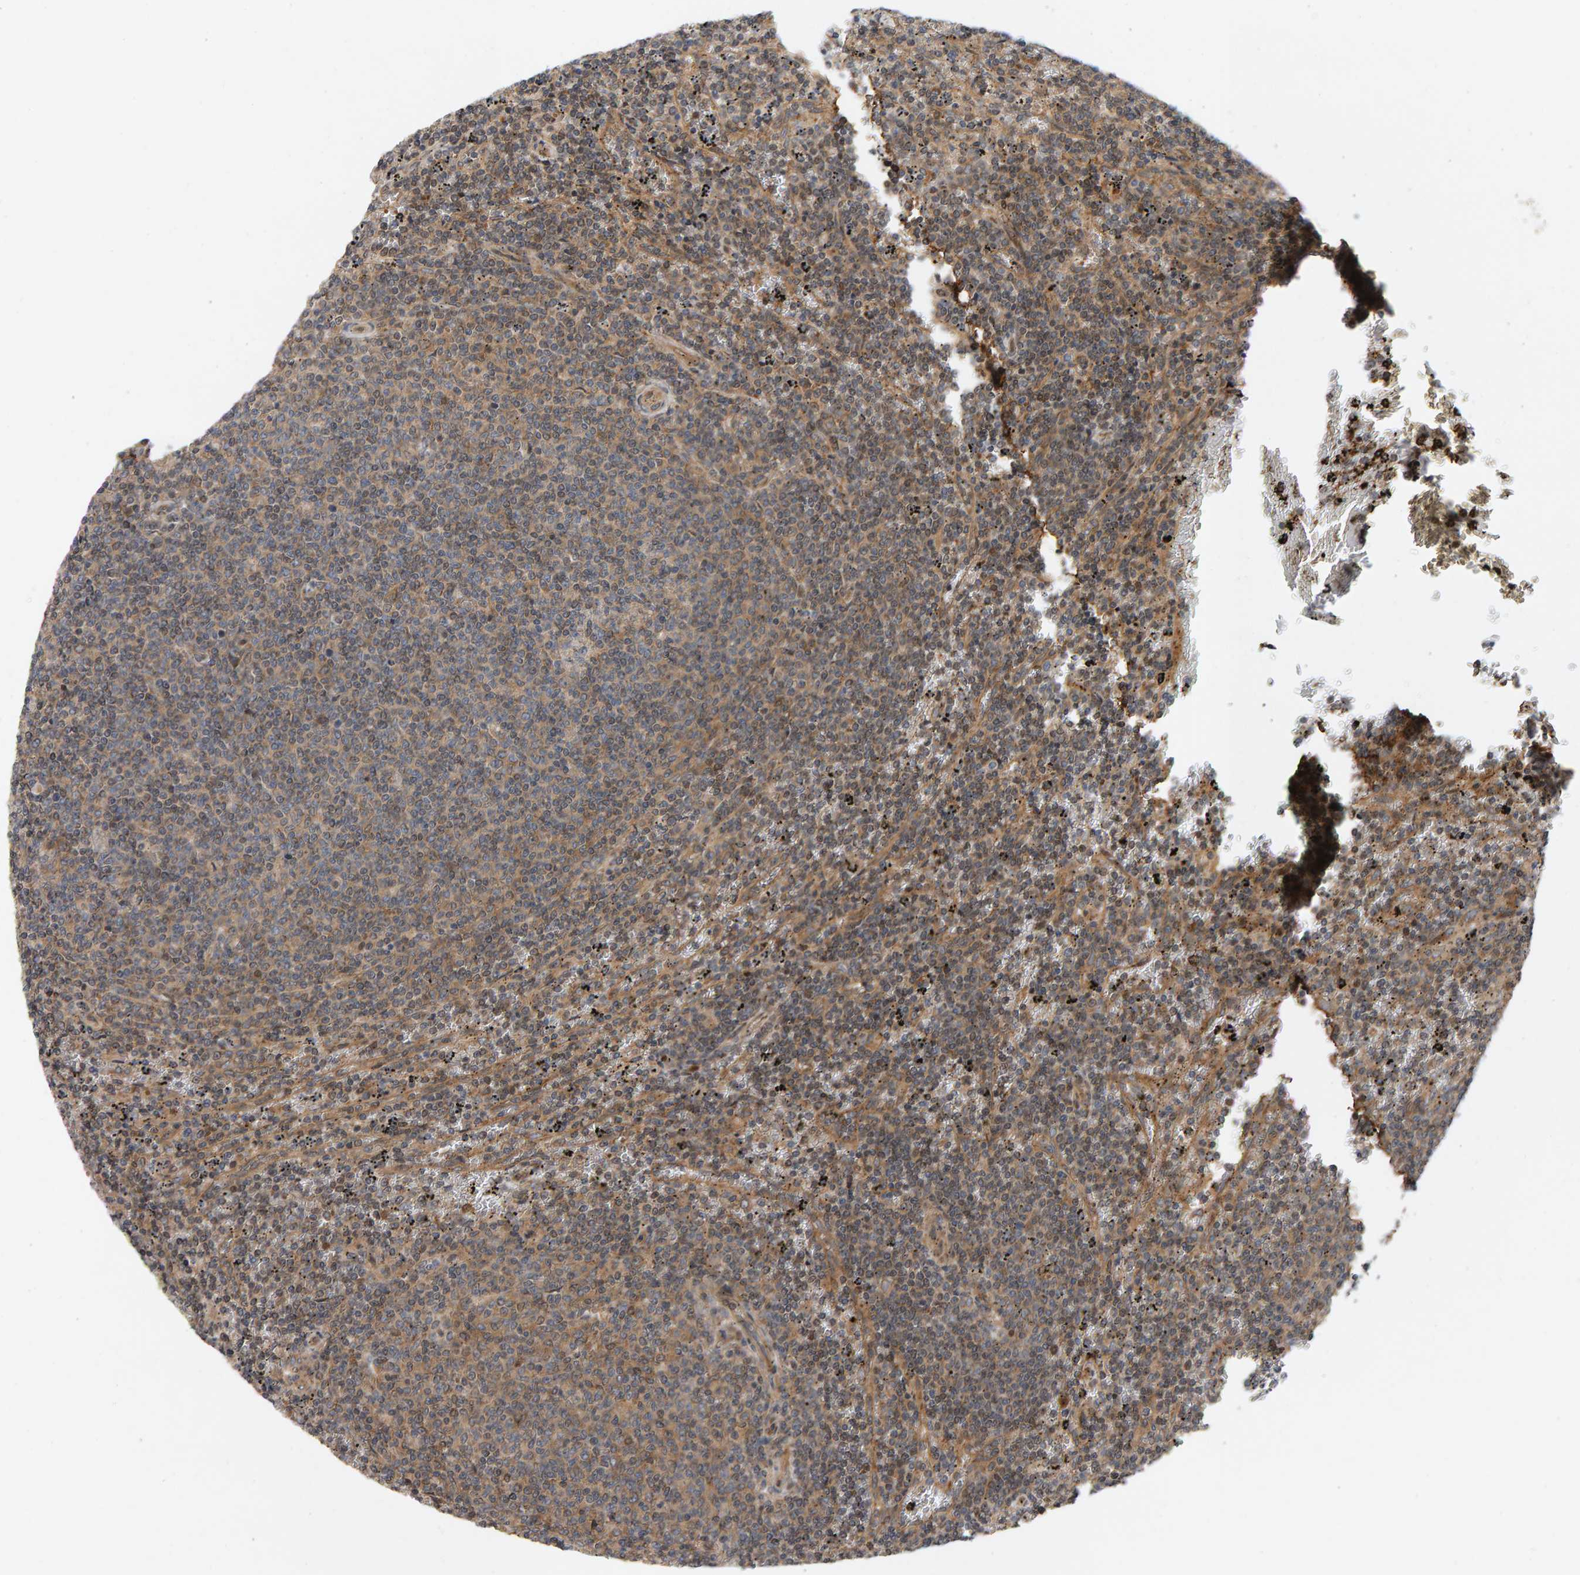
{"staining": {"intensity": "weak", "quantity": ">75%", "location": "cytoplasmic/membranous"}, "tissue": "lymphoma", "cell_type": "Tumor cells", "image_type": "cancer", "snomed": [{"axis": "morphology", "description": "Malignant lymphoma, non-Hodgkin's type, Low grade"}, {"axis": "topography", "description": "Spleen"}], "caption": "Immunohistochemical staining of malignant lymphoma, non-Hodgkin's type (low-grade) shows weak cytoplasmic/membranous protein staining in approximately >75% of tumor cells.", "gene": "BAHCC1", "patient": {"sex": "female", "age": 50}}